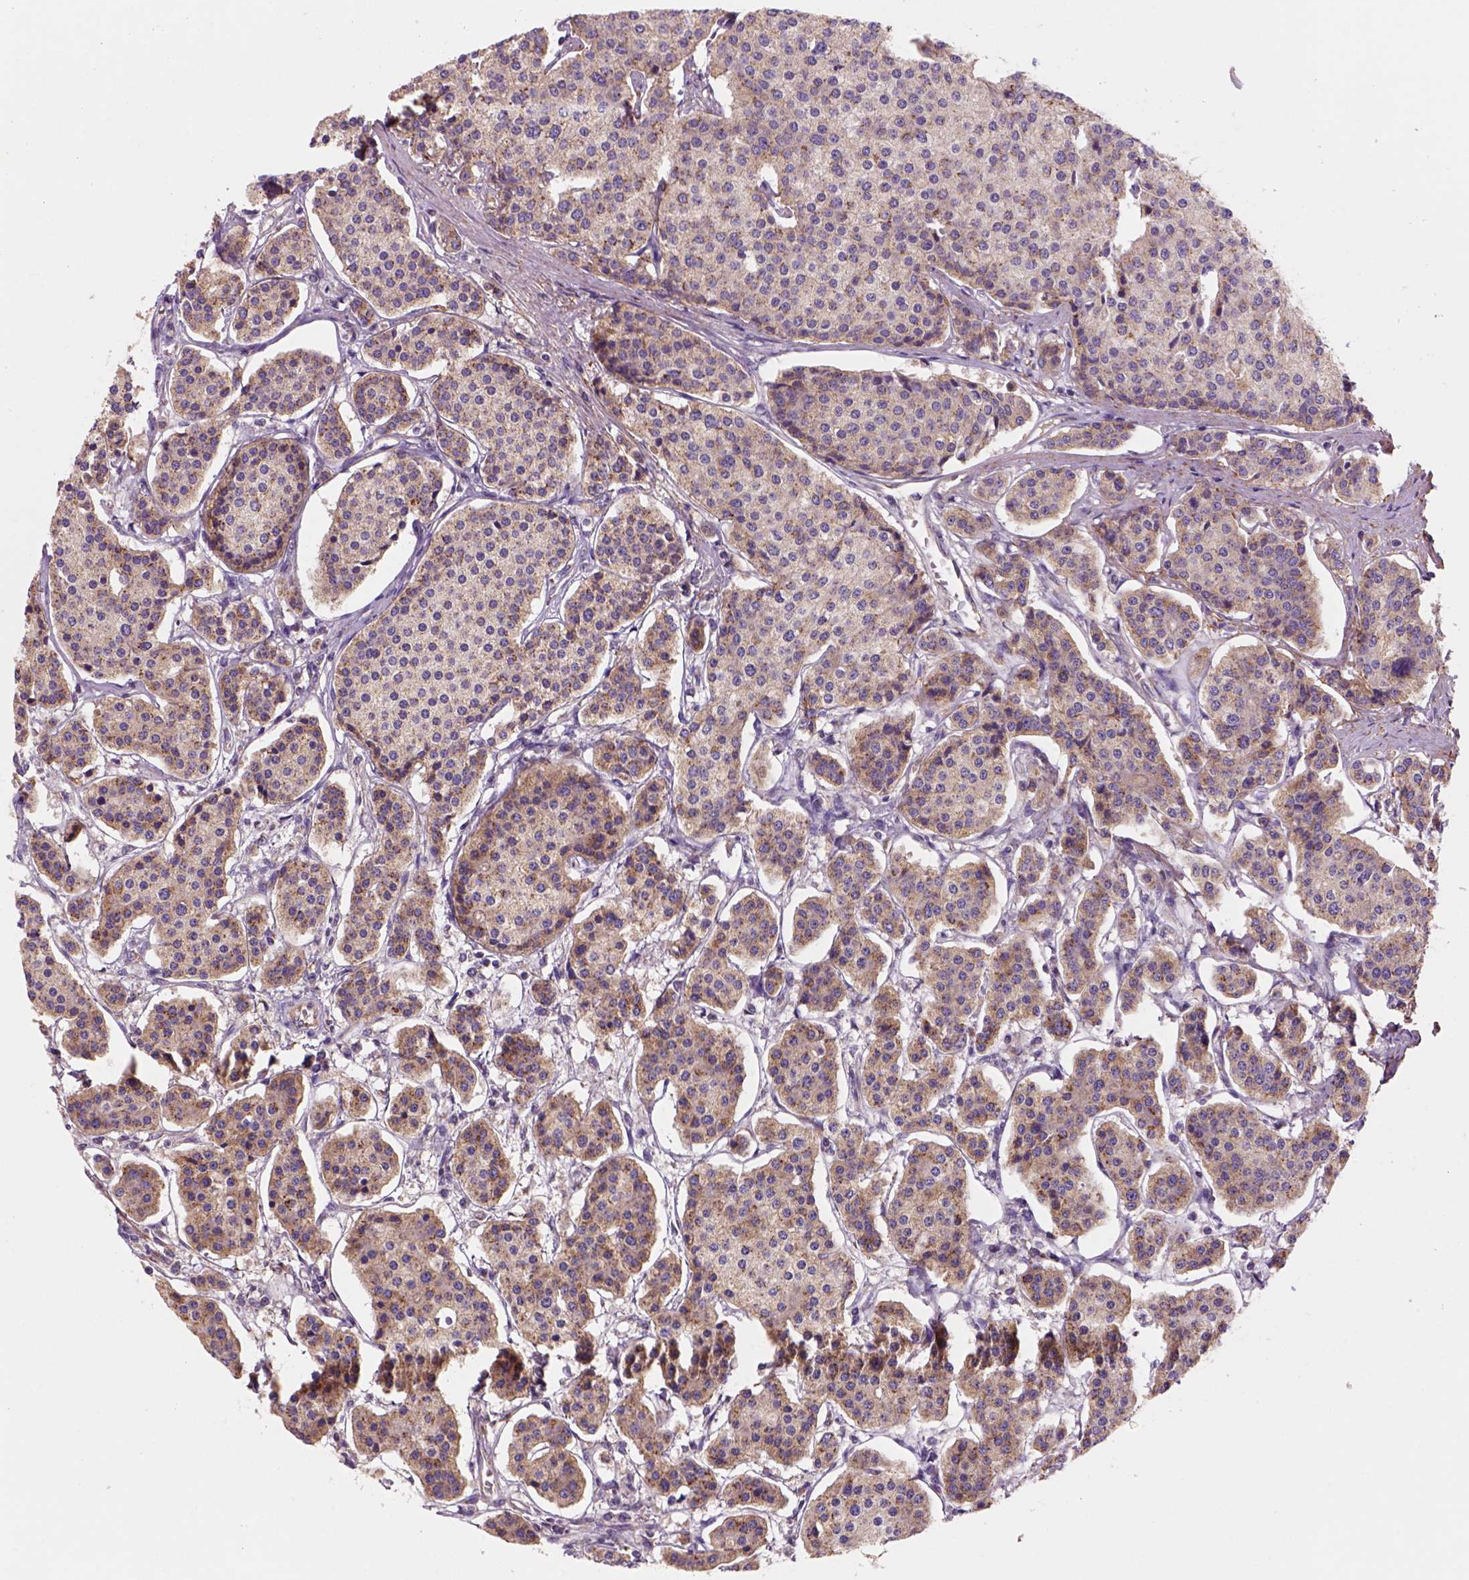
{"staining": {"intensity": "weak", "quantity": ">75%", "location": "cytoplasmic/membranous"}, "tissue": "carcinoid", "cell_type": "Tumor cells", "image_type": "cancer", "snomed": [{"axis": "morphology", "description": "Carcinoid, malignant, NOS"}, {"axis": "topography", "description": "Small intestine"}], "caption": "A low amount of weak cytoplasmic/membranous positivity is identified in about >75% of tumor cells in malignant carcinoid tissue.", "gene": "WARS2", "patient": {"sex": "female", "age": 65}}